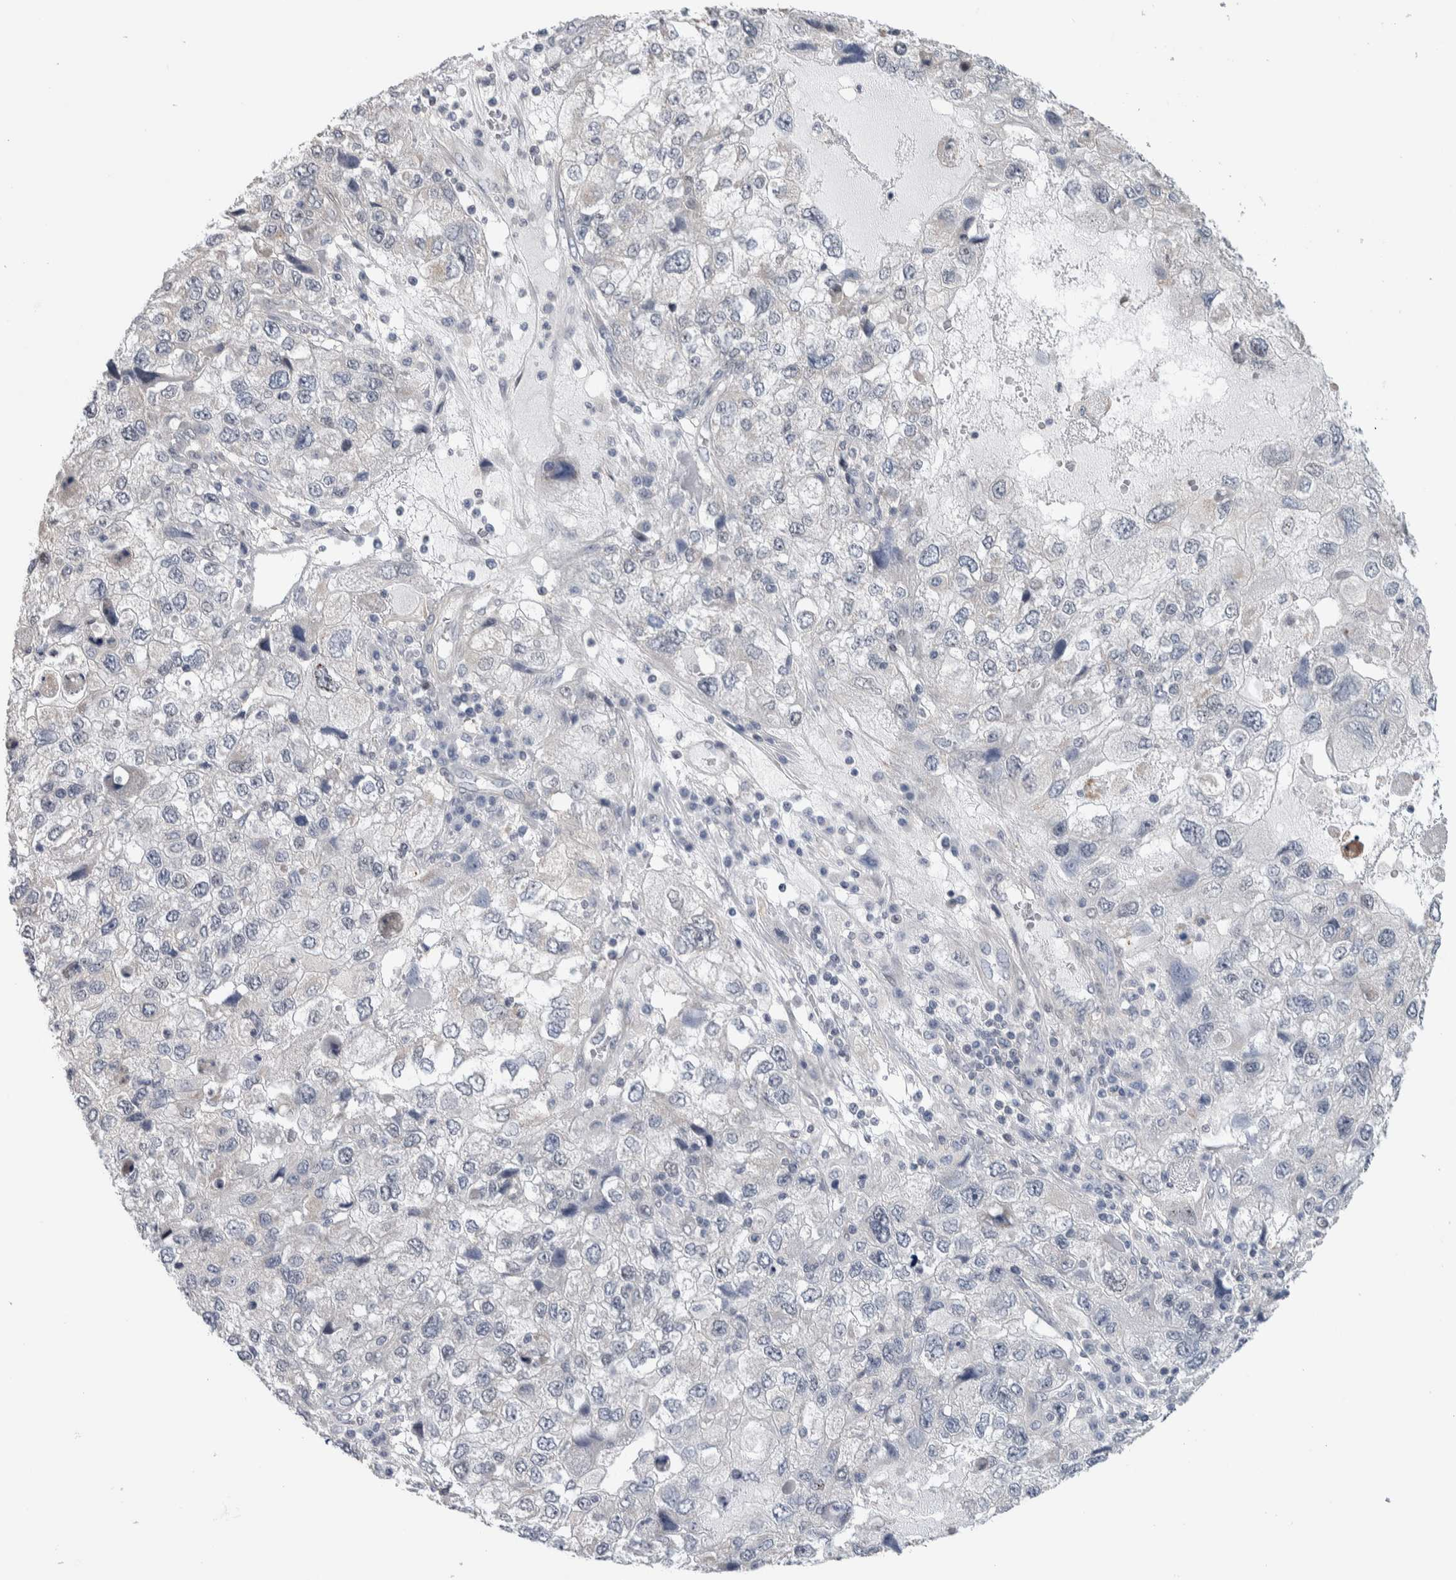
{"staining": {"intensity": "negative", "quantity": "none", "location": "none"}, "tissue": "endometrial cancer", "cell_type": "Tumor cells", "image_type": "cancer", "snomed": [{"axis": "morphology", "description": "Adenocarcinoma, NOS"}, {"axis": "topography", "description": "Endometrium"}], "caption": "Immunohistochemical staining of endometrial cancer (adenocarcinoma) reveals no significant staining in tumor cells.", "gene": "TAX1BP1", "patient": {"sex": "female", "age": 49}}